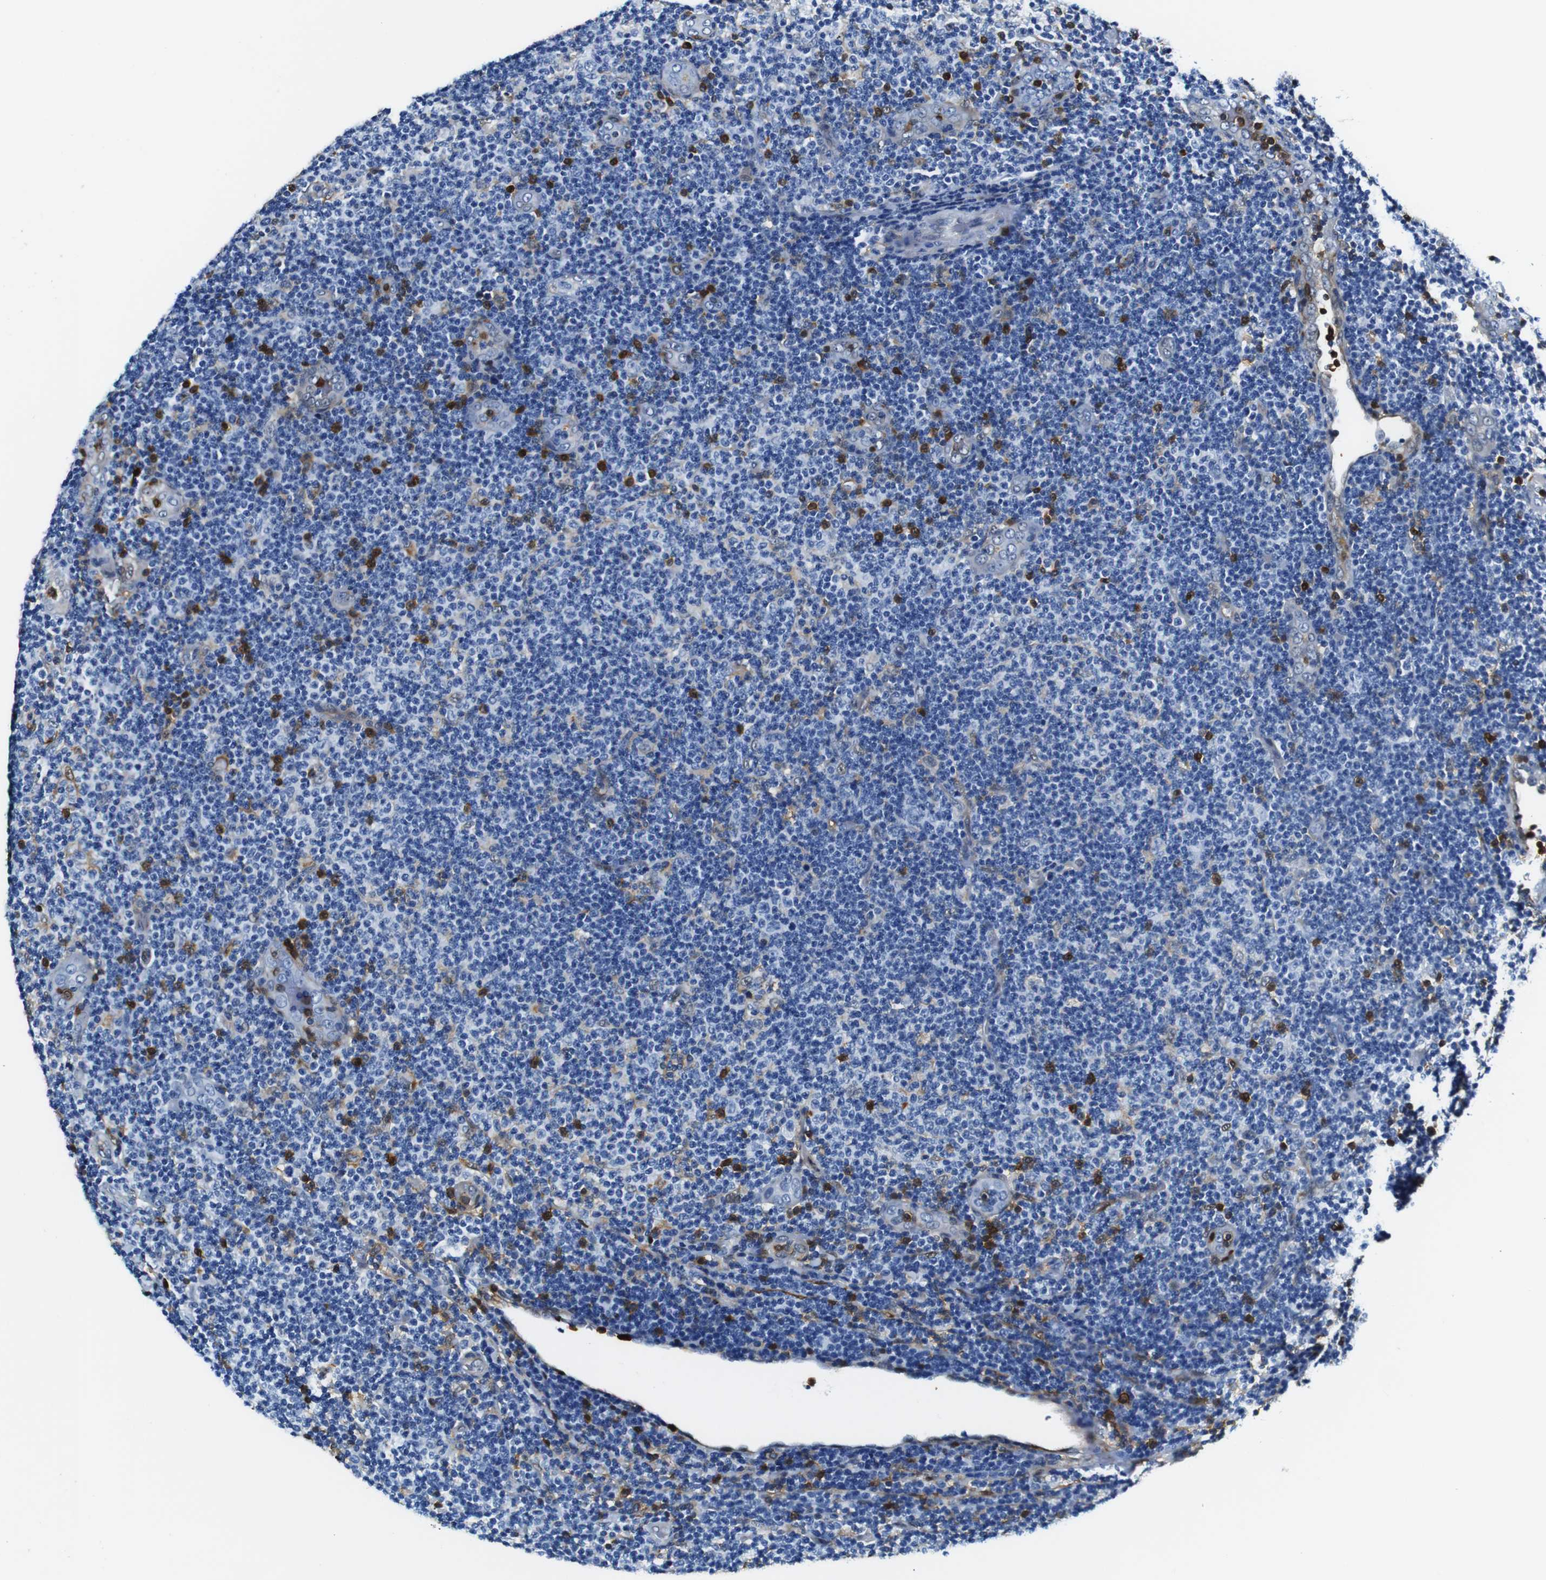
{"staining": {"intensity": "negative", "quantity": "none", "location": "none"}, "tissue": "lymphoma", "cell_type": "Tumor cells", "image_type": "cancer", "snomed": [{"axis": "morphology", "description": "Malignant lymphoma, non-Hodgkin's type, Low grade"}, {"axis": "topography", "description": "Lymph node"}], "caption": "High power microscopy micrograph of an immunohistochemistry micrograph of lymphoma, revealing no significant staining in tumor cells.", "gene": "ANXA1", "patient": {"sex": "male", "age": 83}}